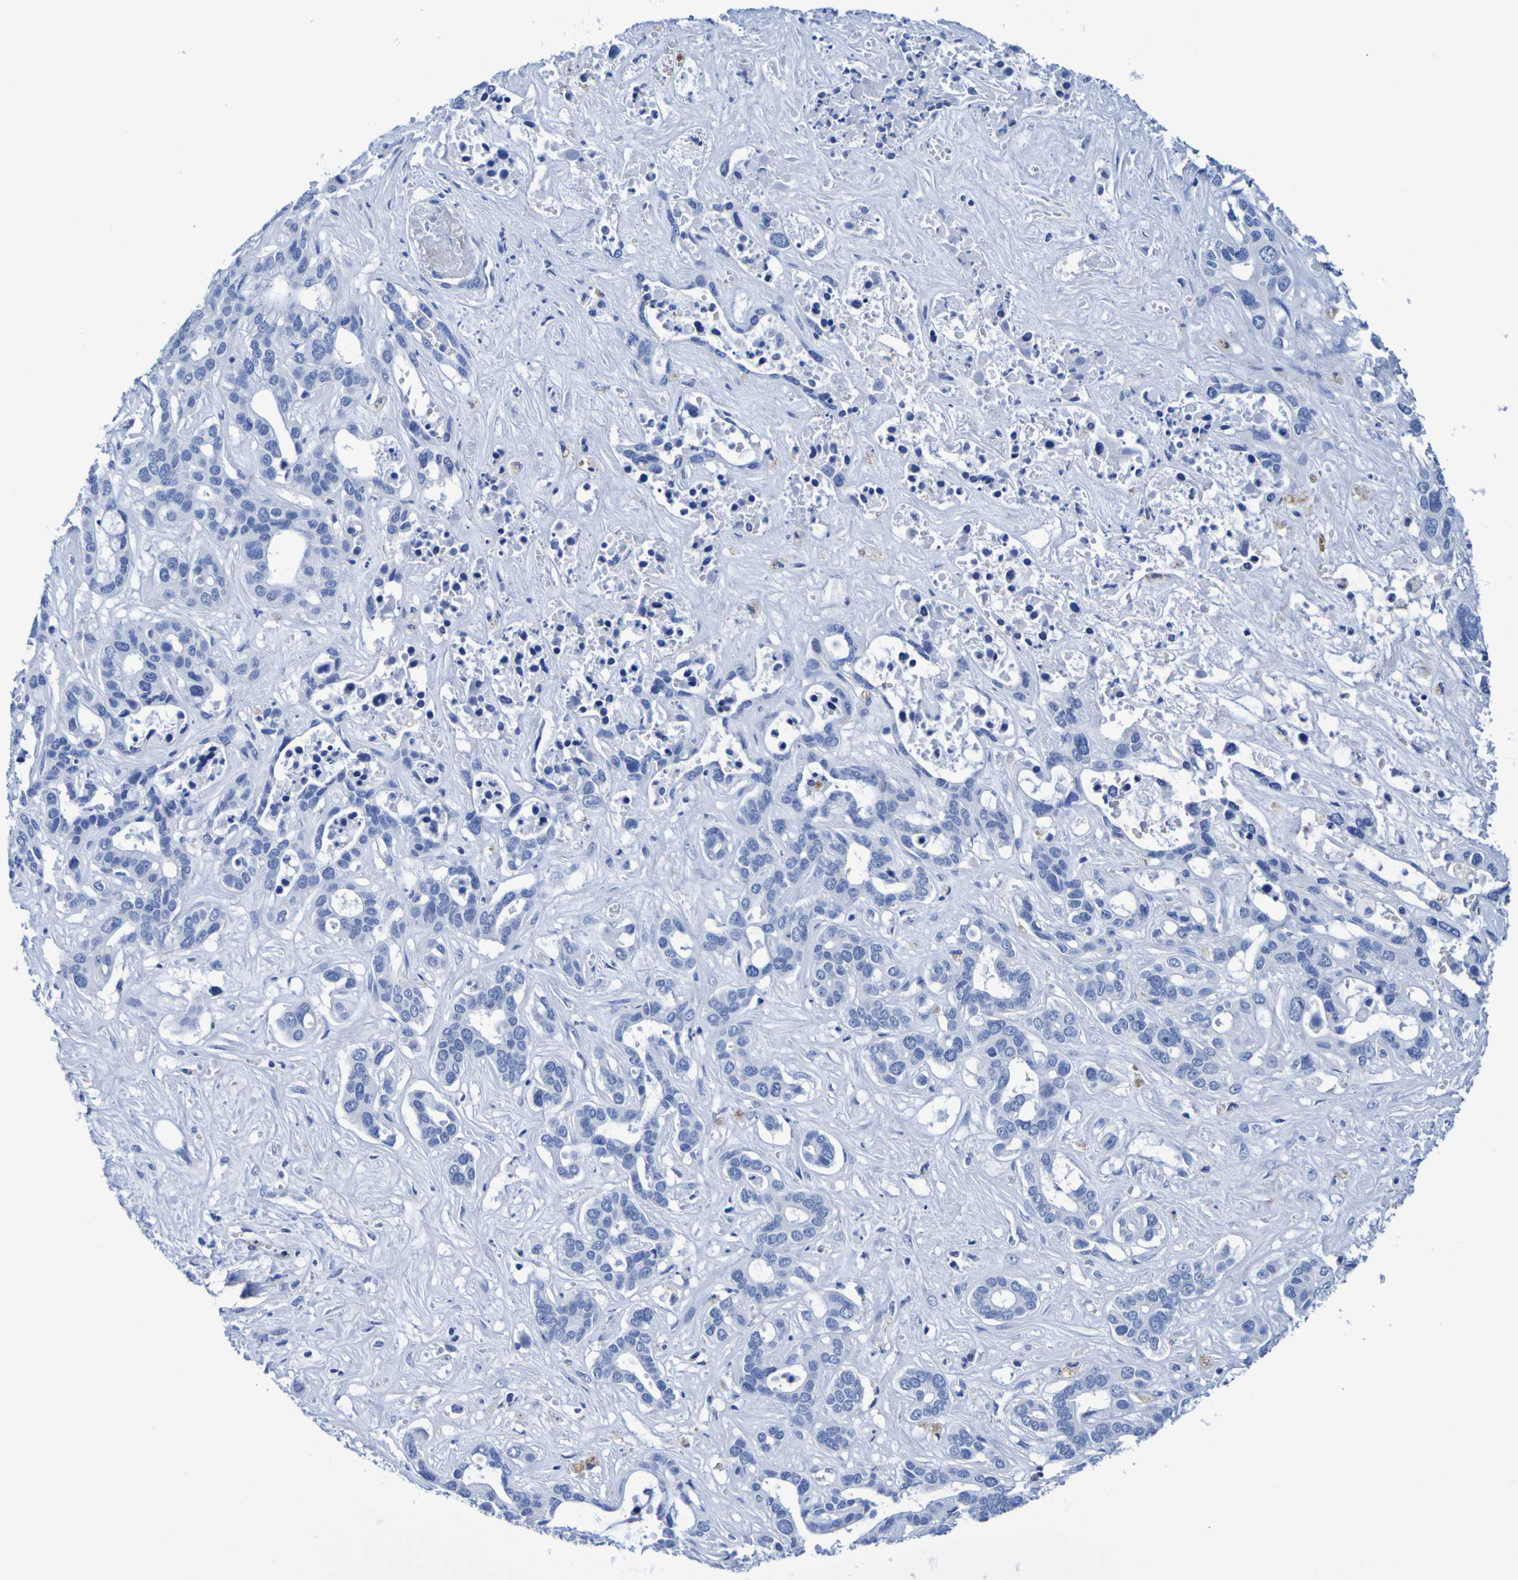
{"staining": {"intensity": "negative", "quantity": "none", "location": "none"}, "tissue": "liver cancer", "cell_type": "Tumor cells", "image_type": "cancer", "snomed": [{"axis": "morphology", "description": "Cholangiocarcinoma"}, {"axis": "topography", "description": "Liver"}], "caption": "This is a image of immunohistochemistry (IHC) staining of liver cholangiocarcinoma, which shows no positivity in tumor cells.", "gene": "DPEP1", "patient": {"sex": "female", "age": 65}}